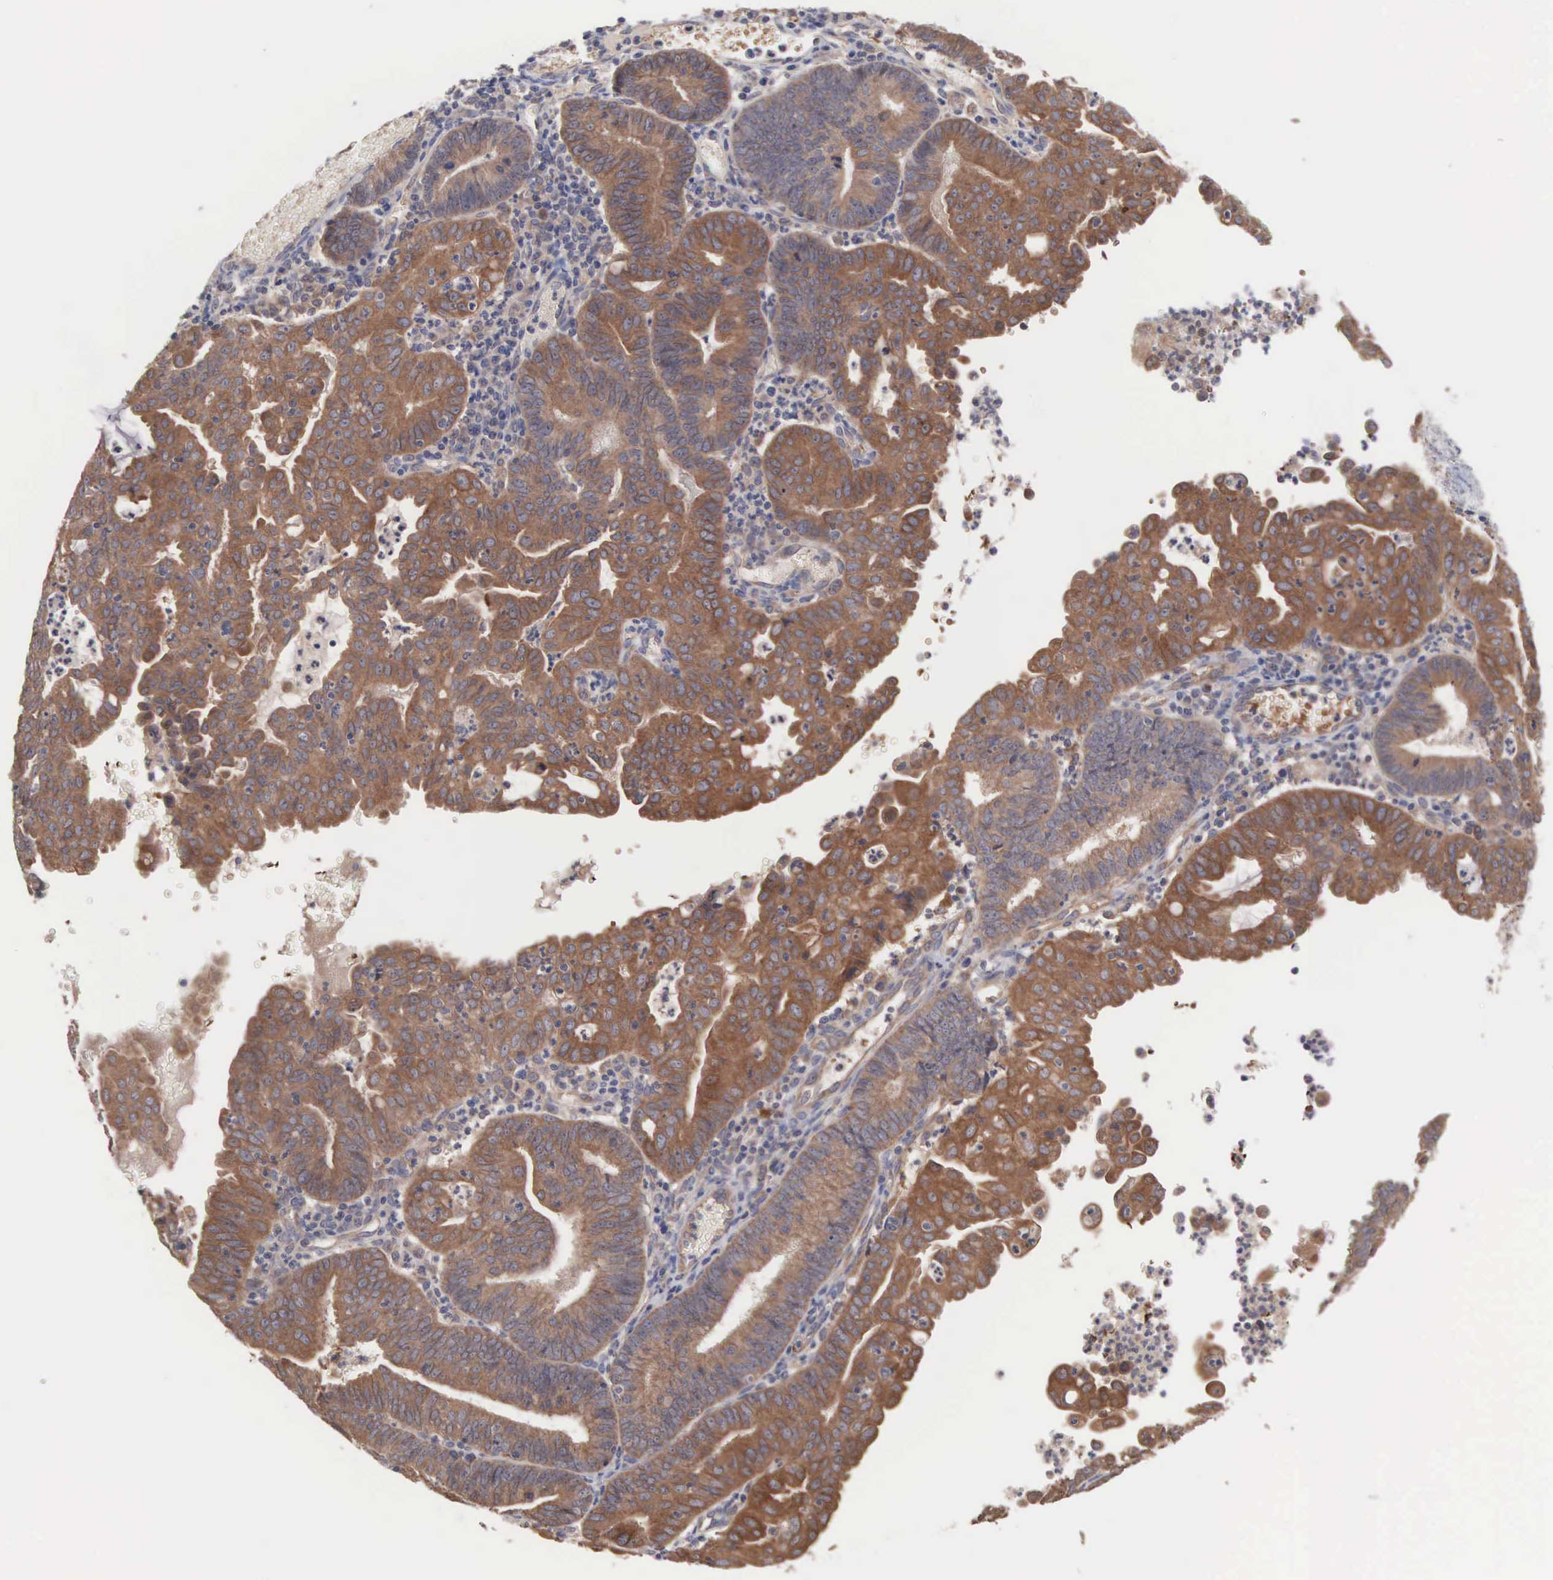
{"staining": {"intensity": "strong", "quantity": ">75%", "location": "cytoplasmic/membranous"}, "tissue": "endometrial cancer", "cell_type": "Tumor cells", "image_type": "cancer", "snomed": [{"axis": "morphology", "description": "Adenocarcinoma, NOS"}, {"axis": "topography", "description": "Endometrium"}], "caption": "Endometrial cancer (adenocarcinoma) was stained to show a protein in brown. There is high levels of strong cytoplasmic/membranous expression in about >75% of tumor cells.", "gene": "INF2", "patient": {"sex": "female", "age": 60}}